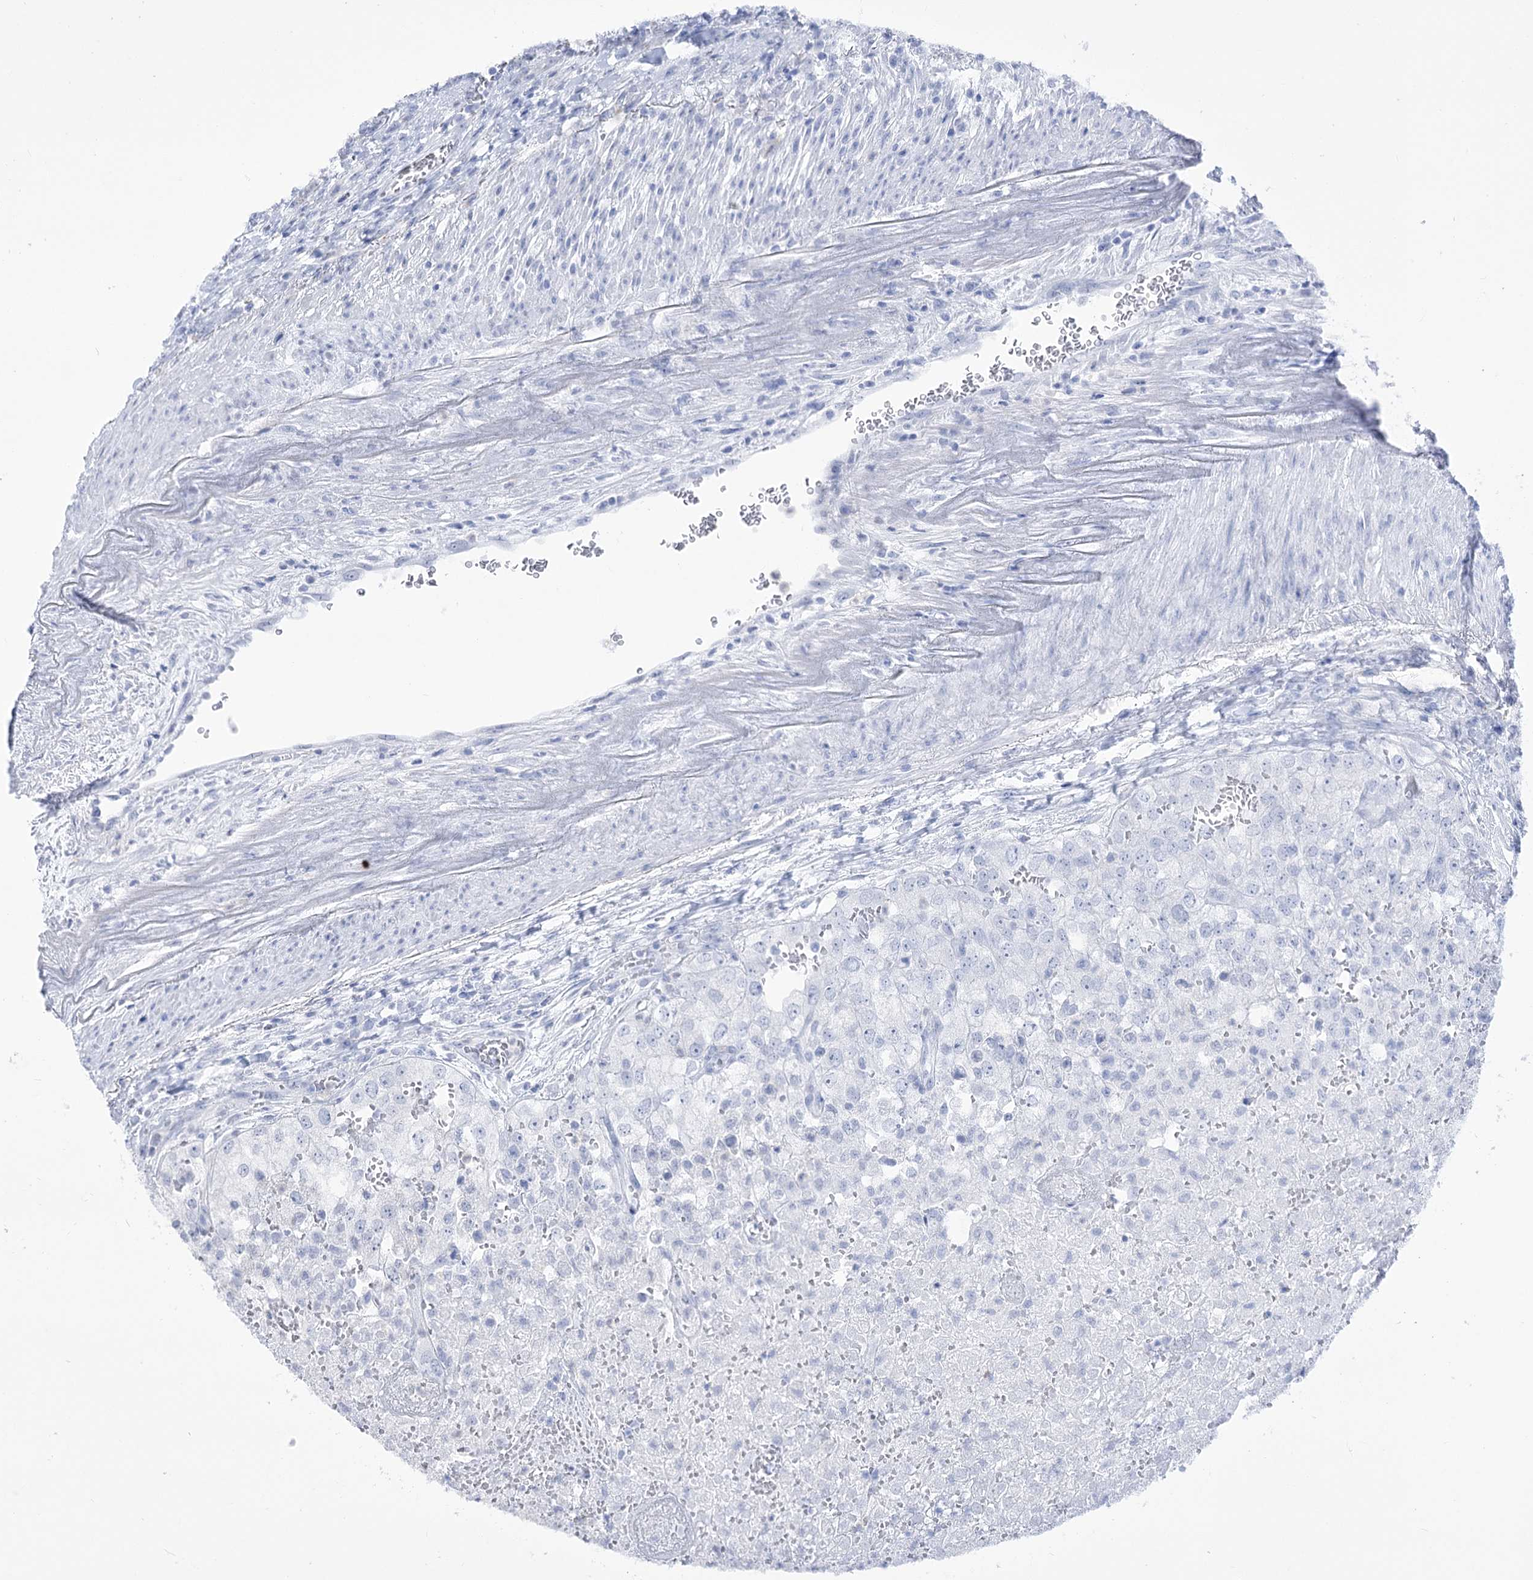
{"staining": {"intensity": "negative", "quantity": "none", "location": "none"}, "tissue": "renal cancer", "cell_type": "Tumor cells", "image_type": "cancer", "snomed": [{"axis": "morphology", "description": "Adenocarcinoma, NOS"}, {"axis": "topography", "description": "Kidney"}], "caption": "High magnification brightfield microscopy of renal adenocarcinoma stained with DAB (brown) and counterstained with hematoxylin (blue): tumor cells show no significant staining.", "gene": "SIAE", "patient": {"sex": "female", "age": 54}}